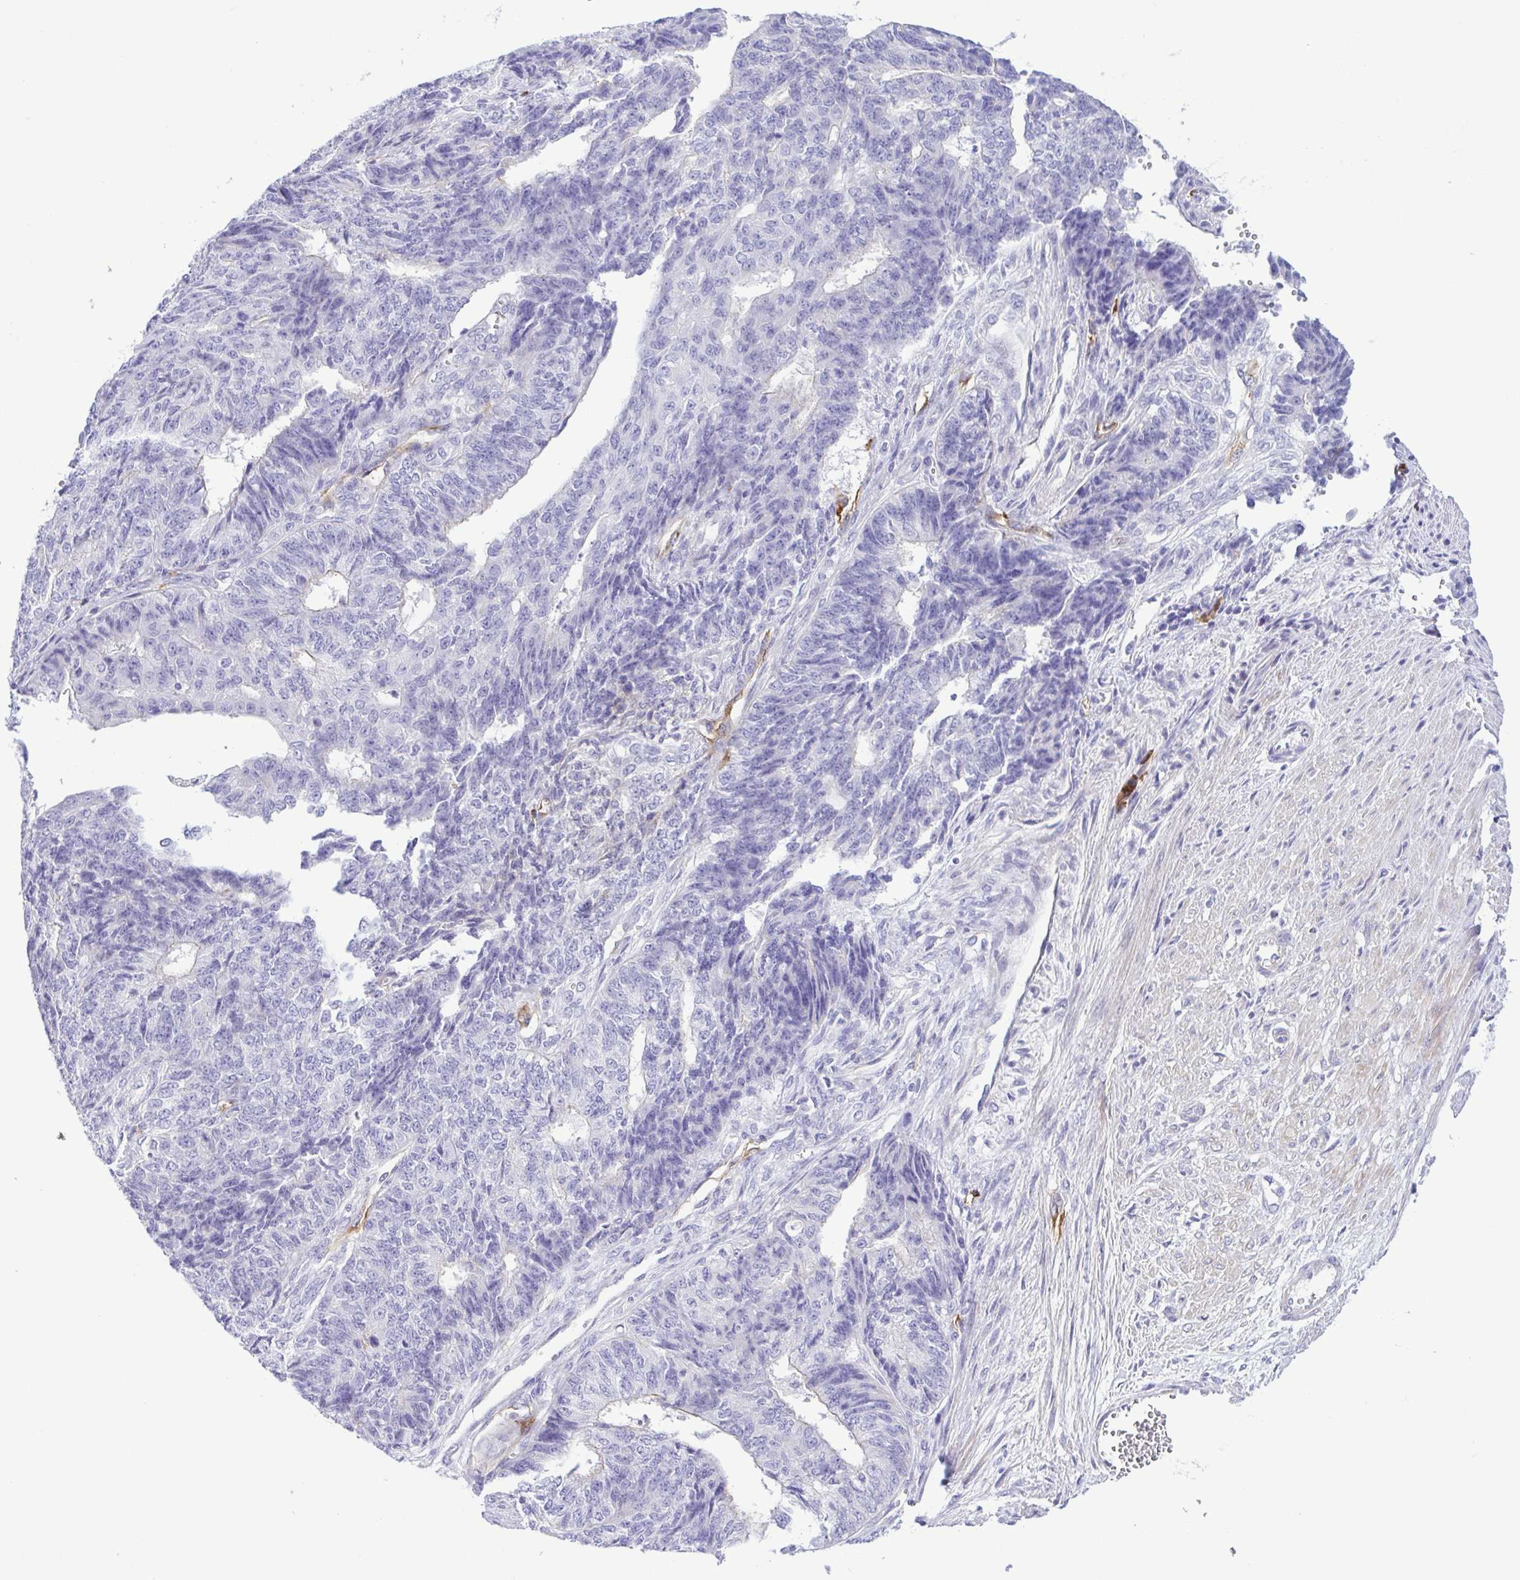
{"staining": {"intensity": "negative", "quantity": "none", "location": "none"}, "tissue": "endometrial cancer", "cell_type": "Tumor cells", "image_type": "cancer", "snomed": [{"axis": "morphology", "description": "Adenocarcinoma, NOS"}, {"axis": "topography", "description": "Endometrium"}], "caption": "An immunohistochemistry (IHC) photomicrograph of adenocarcinoma (endometrial) is shown. There is no staining in tumor cells of adenocarcinoma (endometrial).", "gene": "GPR182", "patient": {"sex": "female", "age": 32}}